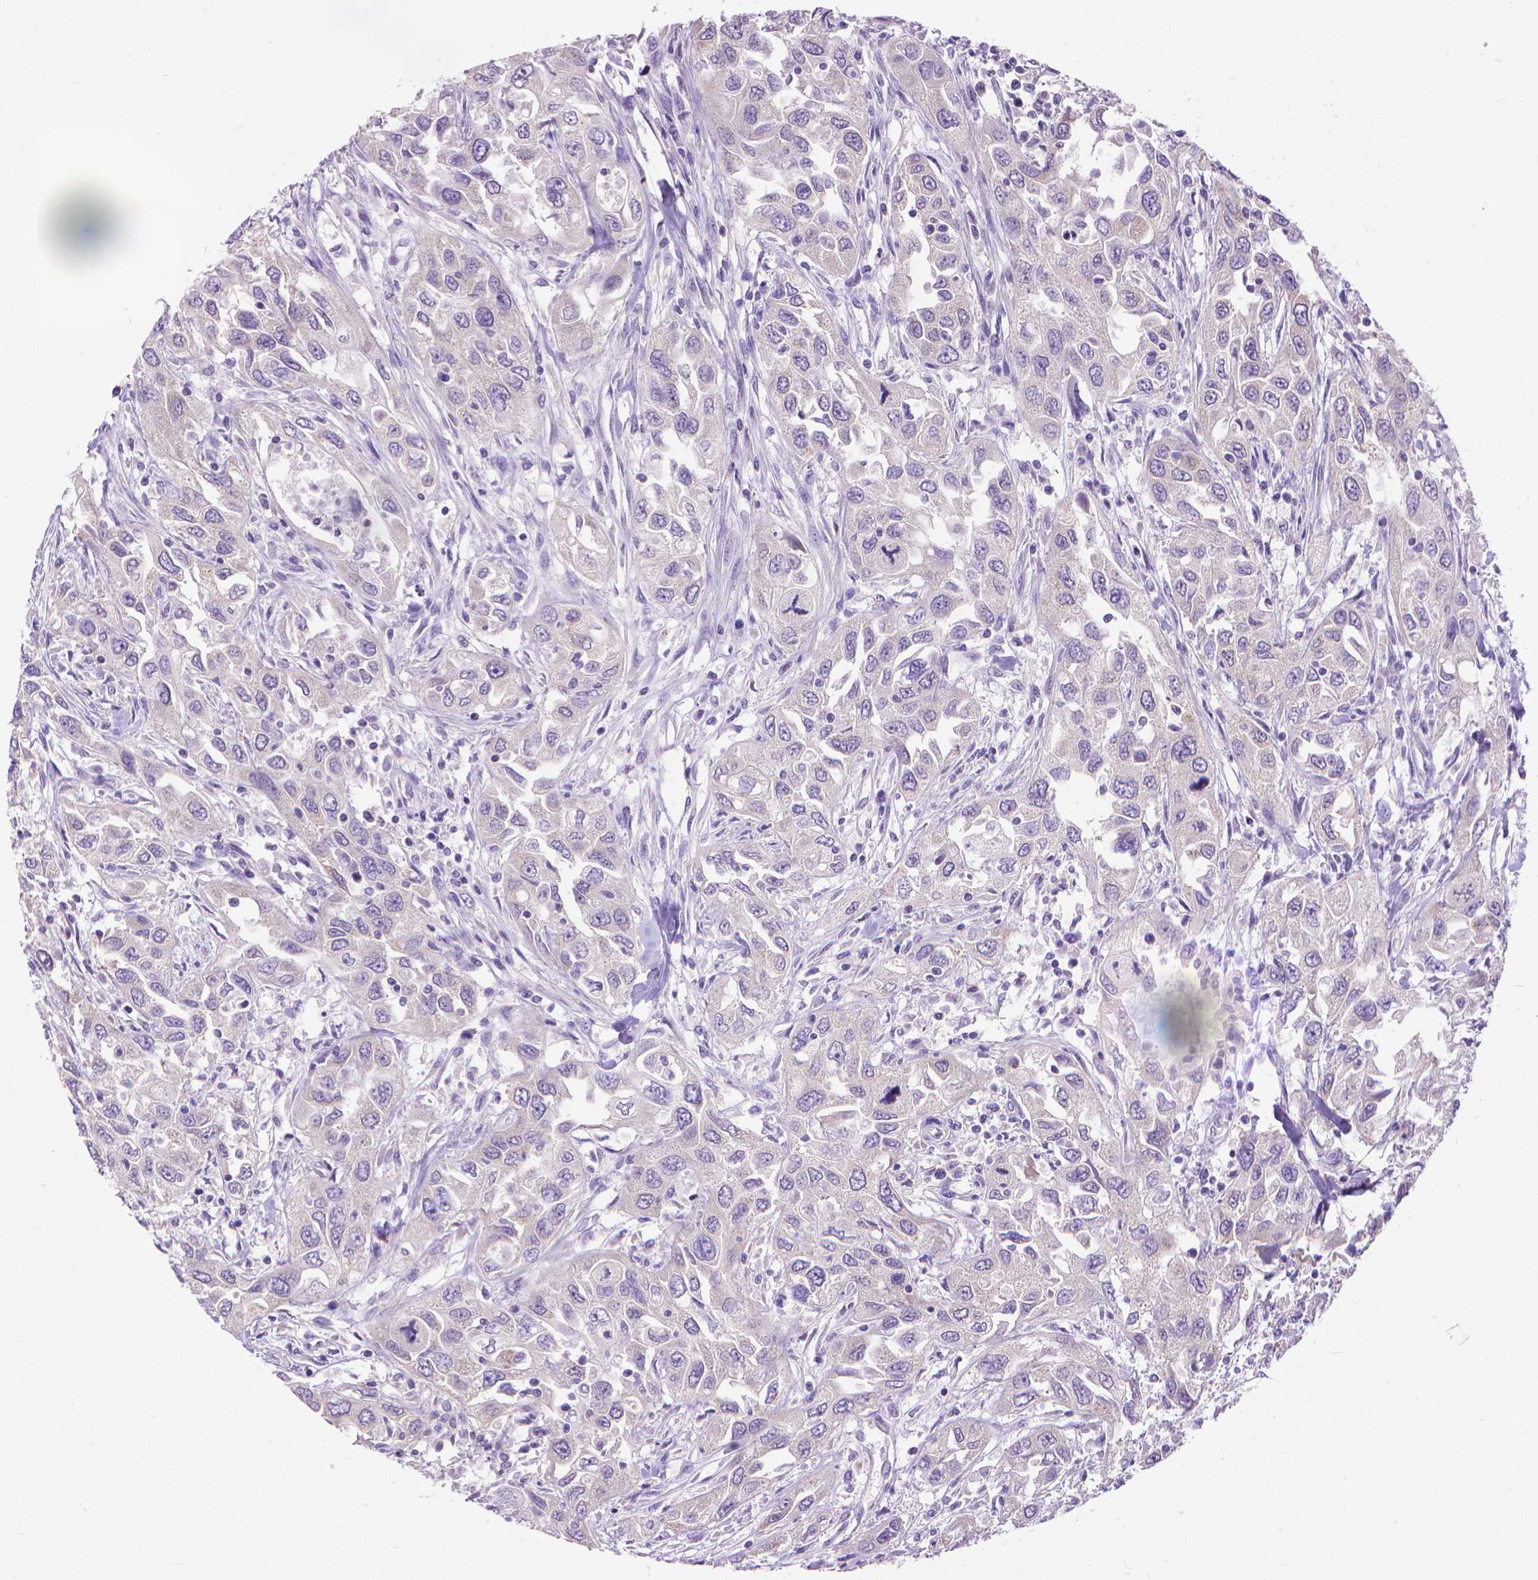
{"staining": {"intensity": "negative", "quantity": "none", "location": "none"}, "tissue": "urothelial cancer", "cell_type": "Tumor cells", "image_type": "cancer", "snomed": [{"axis": "morphology", "description": "Urothelial carcinoma, High grade"}, {"axis": "topography", "description": "Urinary bladder"}], "caption": "The immunohistochemistry (IHC) micrograph has no significant positivity in tumor cells of urothelial cancer tissue.", "gene": "SYN1", "patient": {"sex": "male", "age": 76}}